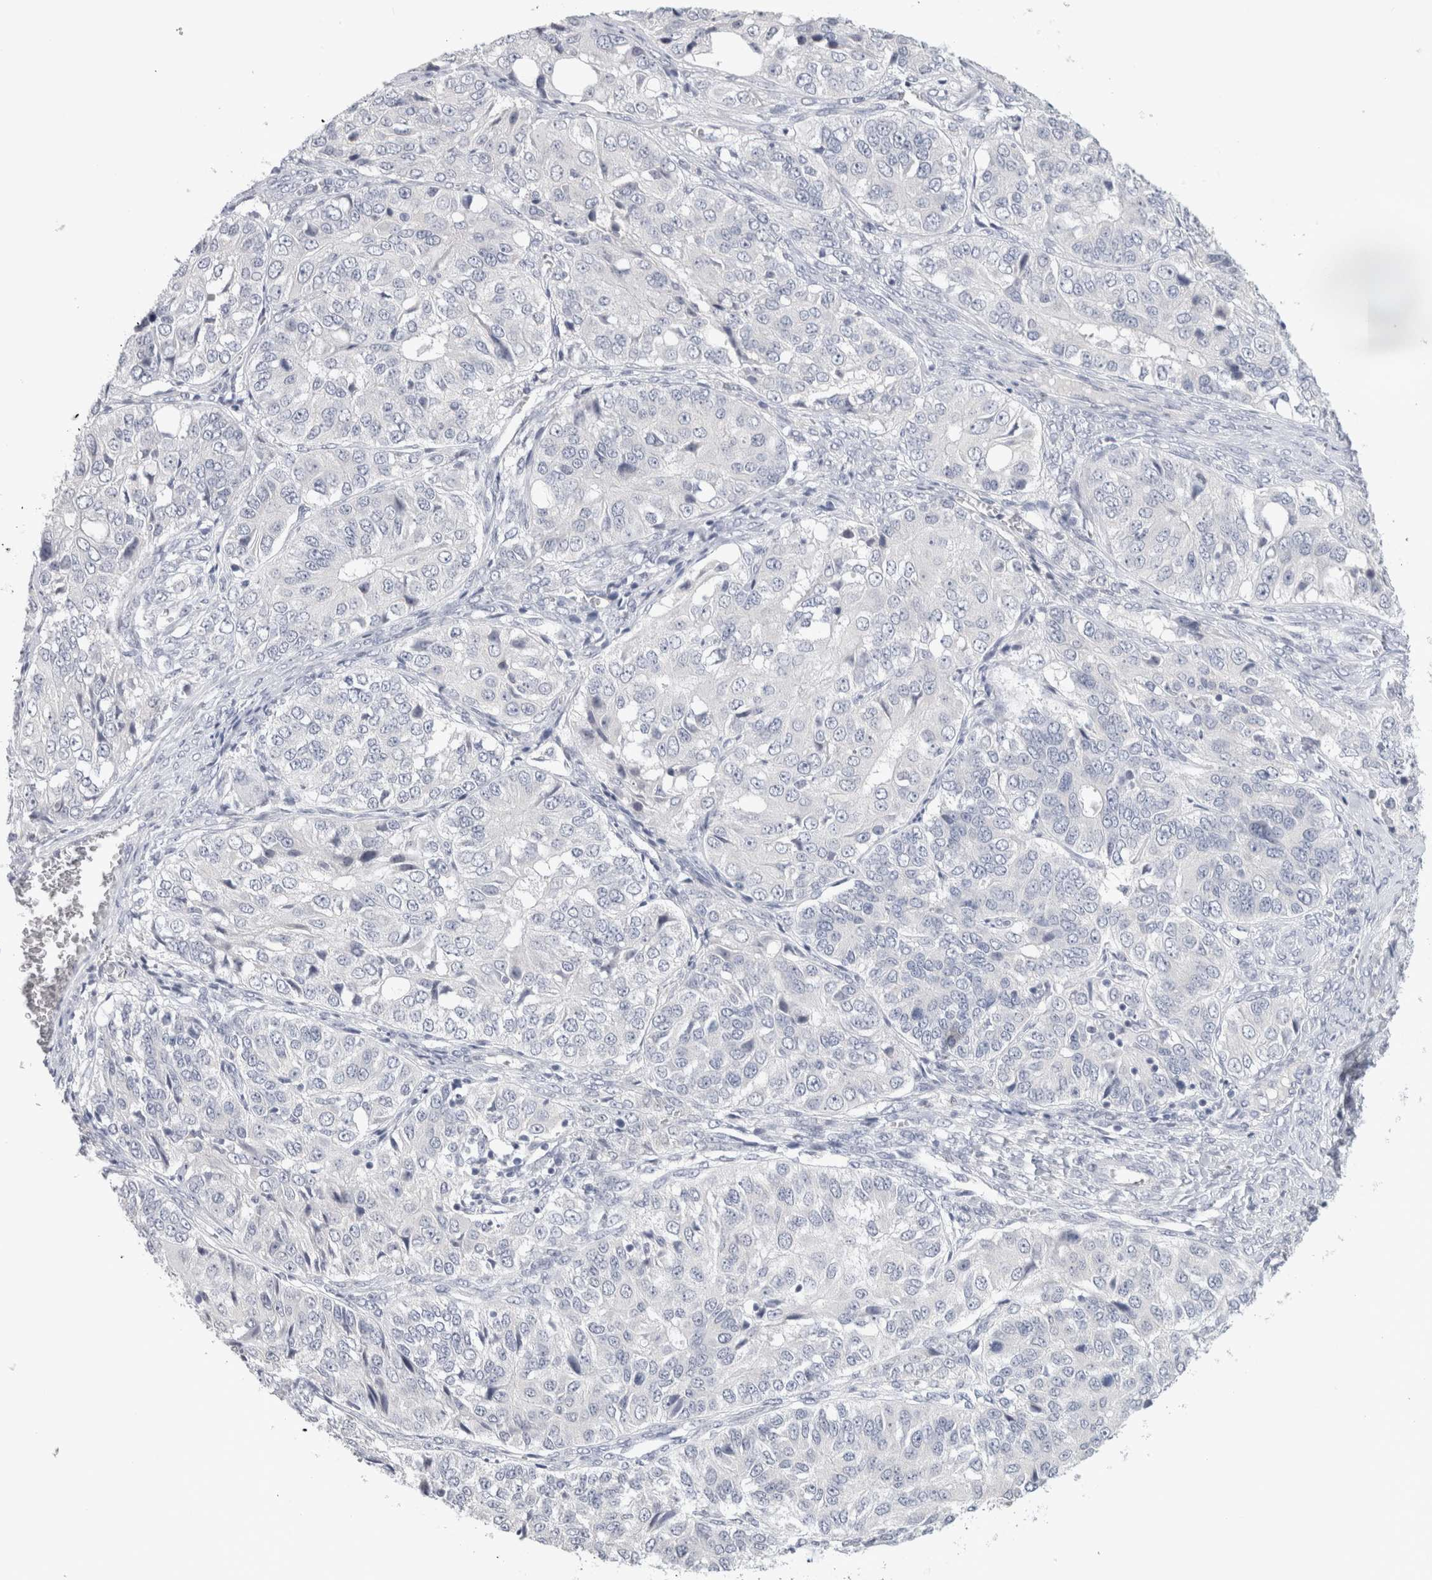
{"staining": {"intensity": "negative", "quantity": "none", "location": "none"}, "tissue": "ovarian cancer", "cell_type": "Tumor cells", "image_type": "cancer", "snomed": [{"axis": "morphology", "description": "Carcinoma, endometroid"}, {"axis": "topography", "description": "Ovary"}], "caption": "DAB (3,3'-diaminobenzidine) immunohistochemical staining of ovarian cancer (endometroid carcinoma) displays no significant expression in tumor cells. (Brightfield microscopy of DAB (3,3'-diaminobenzidine) immunohistochemistry (IHC) at high magnification).", "gene": "TONSL", "patient": {"sex": "female", "age": 51}}